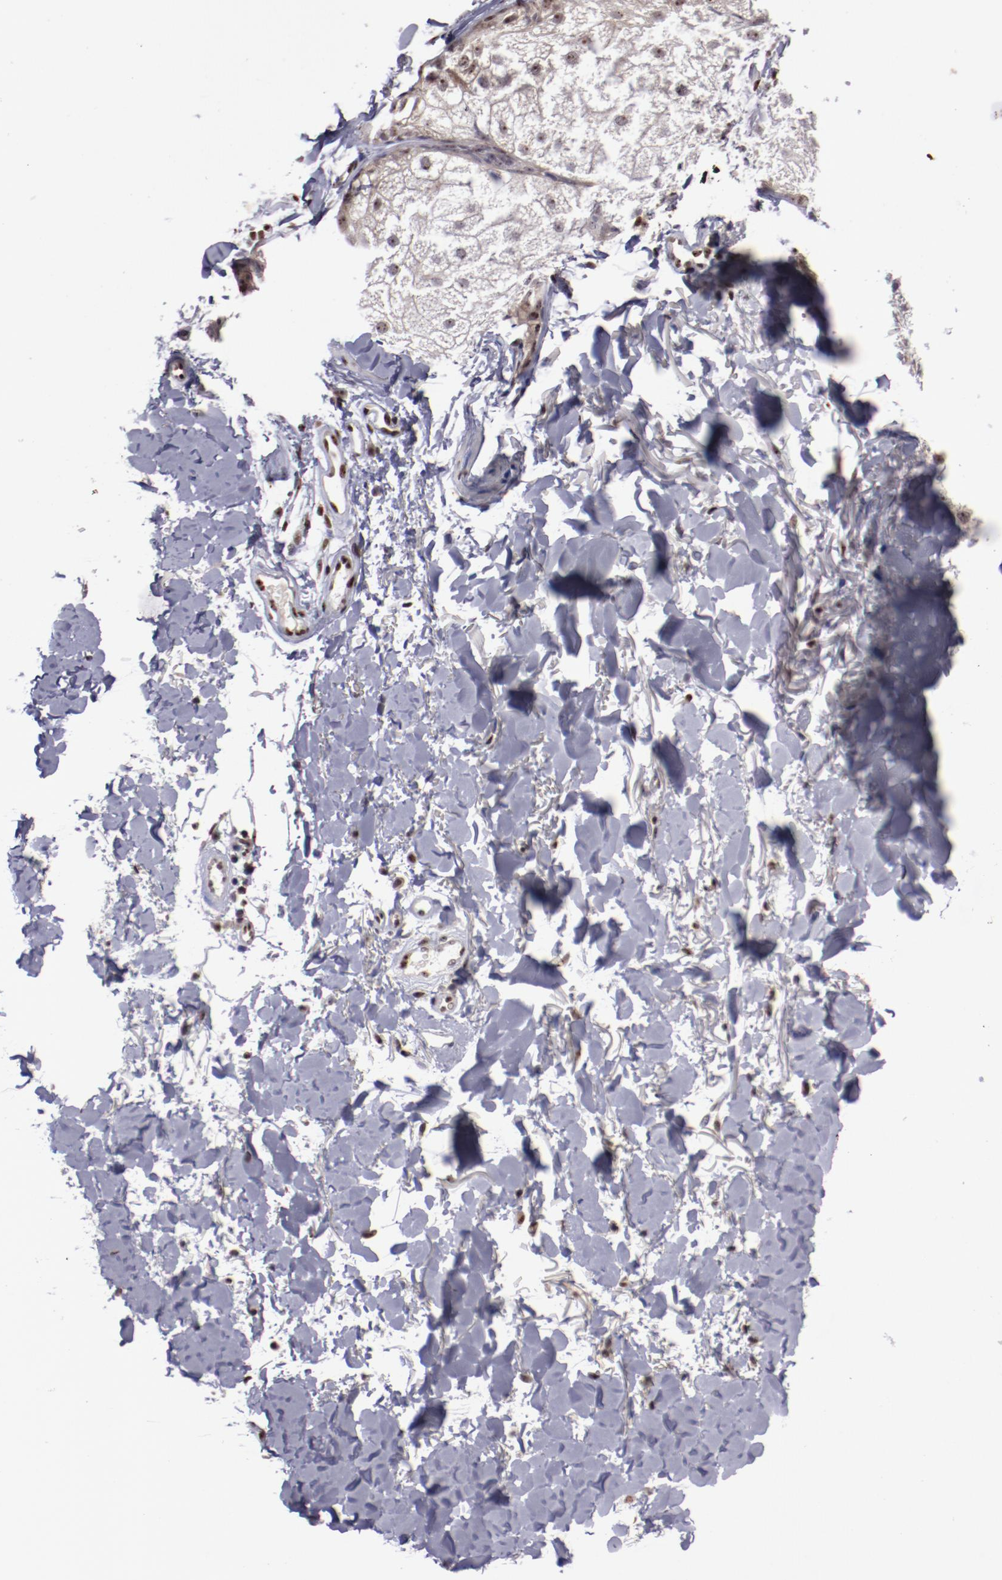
{"staining": {"intensity": "weak", "quantity": "<25%", "location": "cytoplasmic/membranous,nuclear"}, "tissue": "skin cancer", "cell_type": "Tumor cells", "image_type": "cancer", "snomed": [{"axis": "morphology", "description": "Basal cell carcinoma"}, {"axis": "topography", "description": "Skin"}], "caption": "Immunohistochemical staining of skin cancer (basal cell carcinoma) exhibits no significant positivity in tumor cells.", "gene": "DDX24", "patient": {"sex": "male", "age": 74}}